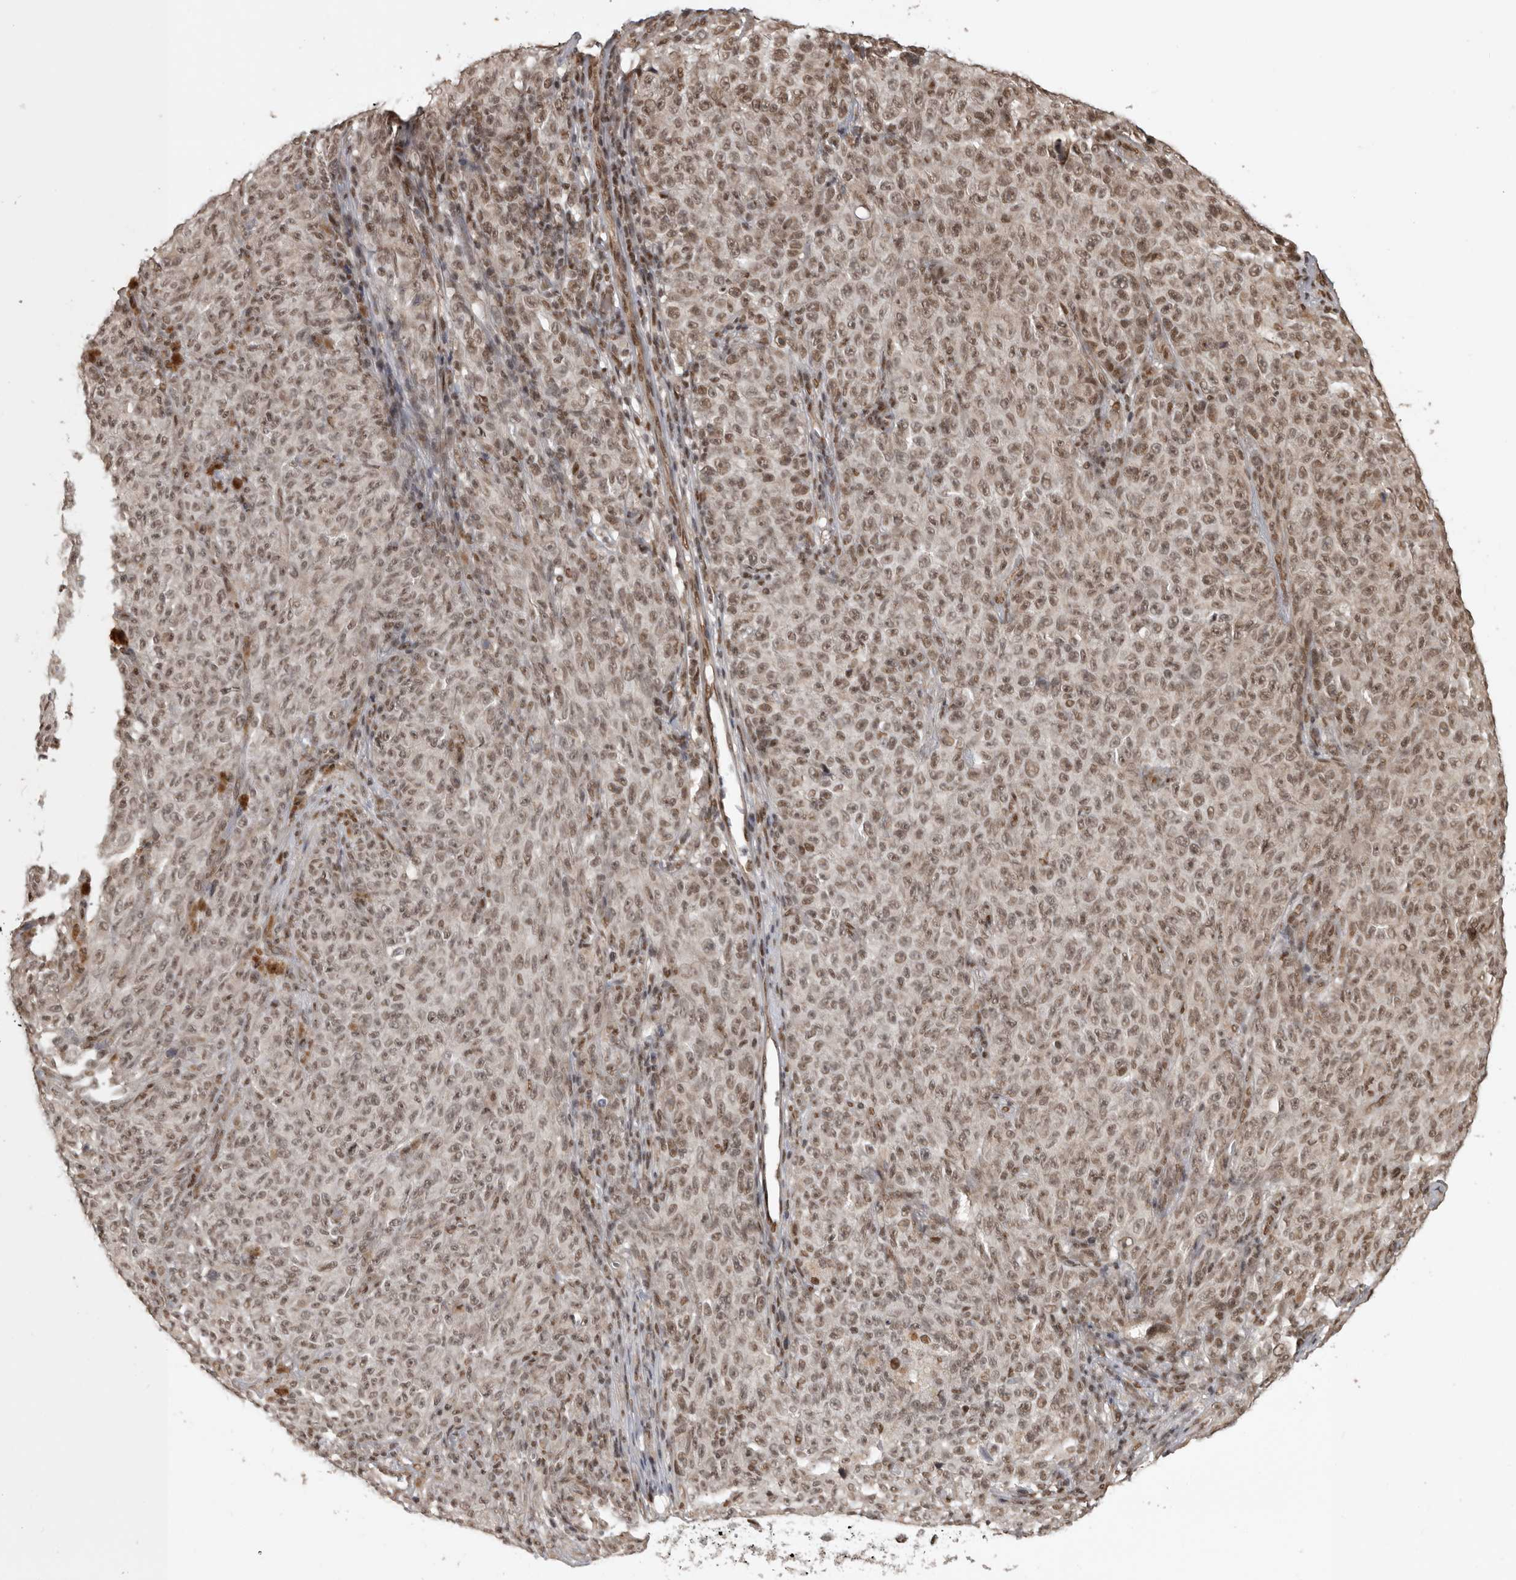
{"staining": {"intensity": "moderate", "quantity": ">75%", "location": "nuclear"}, "tissue": "melanoma", "cell_type": "Tumor cells", "image_type": "cancer", "snomed": [{"axis": "morphology", "description": "Malignant melanoma, NOS"}, {"axis": "topography", "description": "Skin"}], "caption": "Immunohistochemistry (IHC) of melanoma exhibits medium levels of moderate nuclear staining in approximately >75% of tumor cells.", "gene": "CBLL1", "patient": {"sex": "female", "age": 82}}